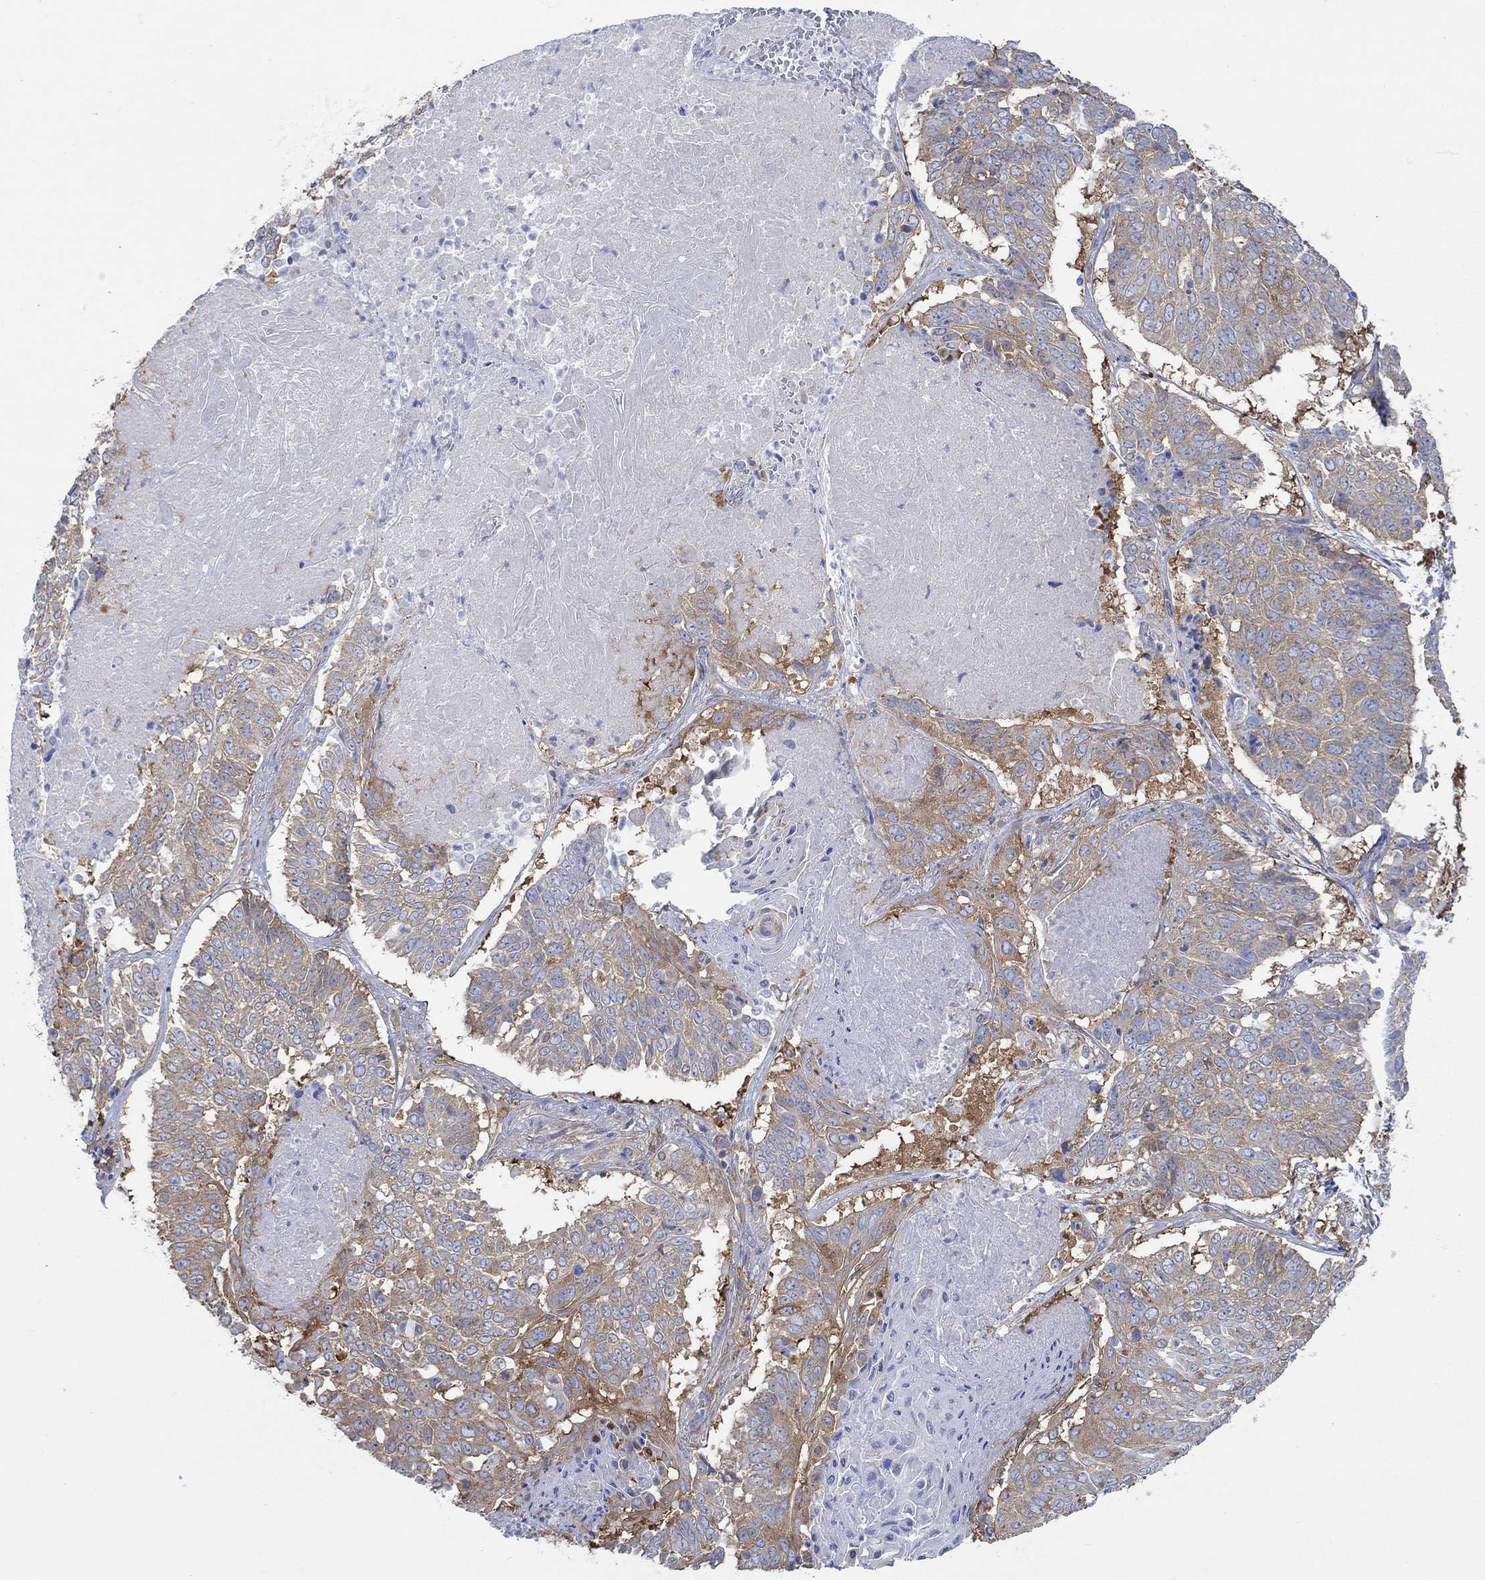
{"staining": {"intensity": "moderate", "quantity": ">75%", "location": "cytoplasmic/membranous"}, "tissue": "lung cancer", "cell_type": "Tumor cells", "image_type": "cancer", "snomed": [{"axis": "morphology", "description": "Squamous cell carcinoma, NOS"}, {"axis": "topography", "description": "Lung"}], "caption": "Protein analysis of lung cancer (squamous cell carcinoma) tissue exhibits moderate cytoplasmic/membranous positivity in about >75% of tumor cells.", "gene": "SPAG9", "patient": {"sex": "male", "age": 64}}